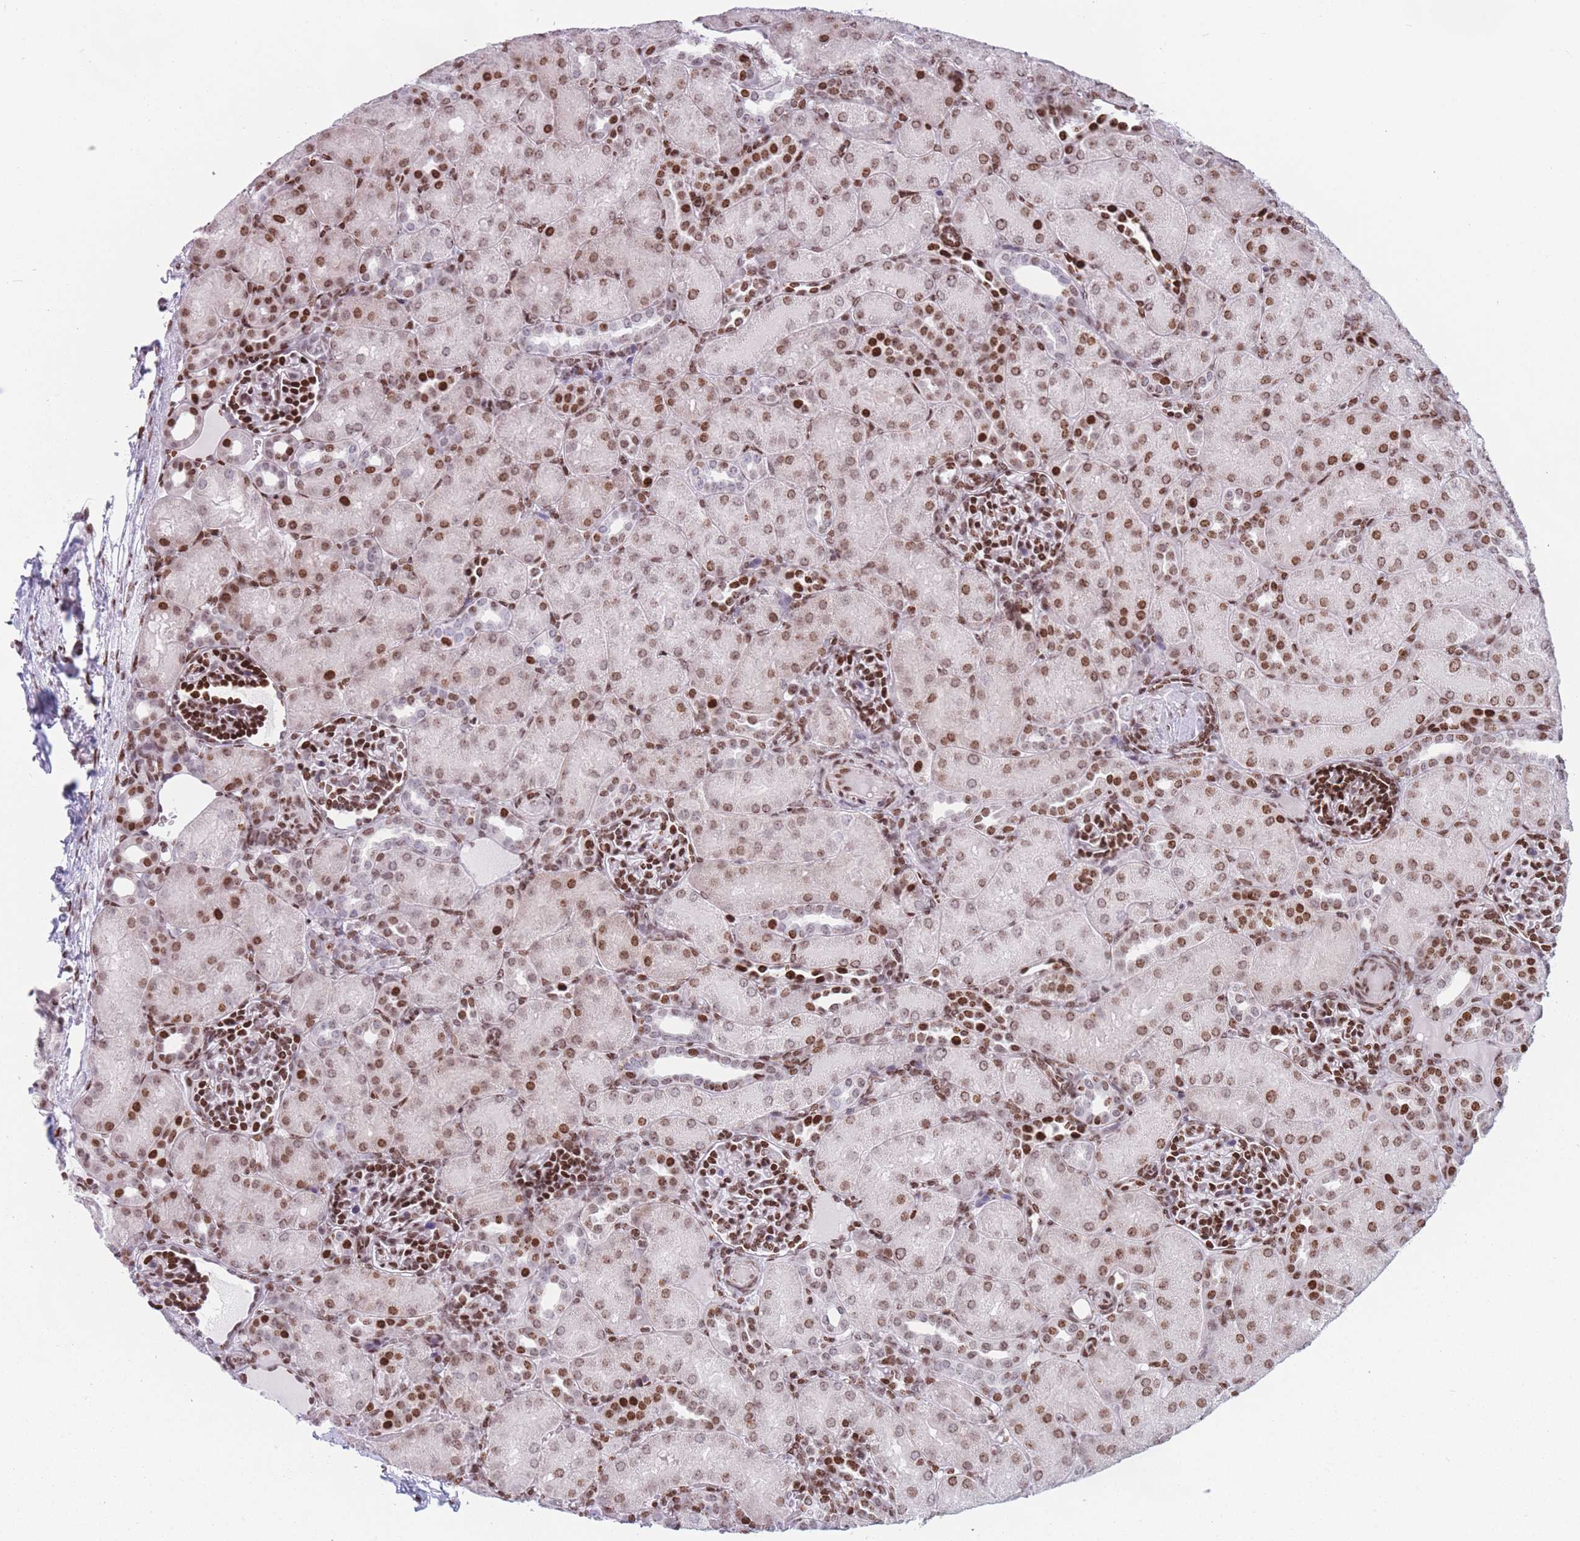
{"staining": {"intensity": "strong", "quantity": ">75%", "location": "nuclear"}, "tissue": "kidney", "cell_type": "Cells in glomeruli", "image_type": "normal", "snomed": [{"axis": "morphology", "description": "Normal tissue, NOS"}, {"axis": "topography", "description": "Kidney"}], "caption": "Human kidney stained with a brown dye demonstrates strong nuclear positive positivity in about >75% of cells in glomeruli.", "gene": "AK9", "patient": {"sex": "male", "age": 1}}